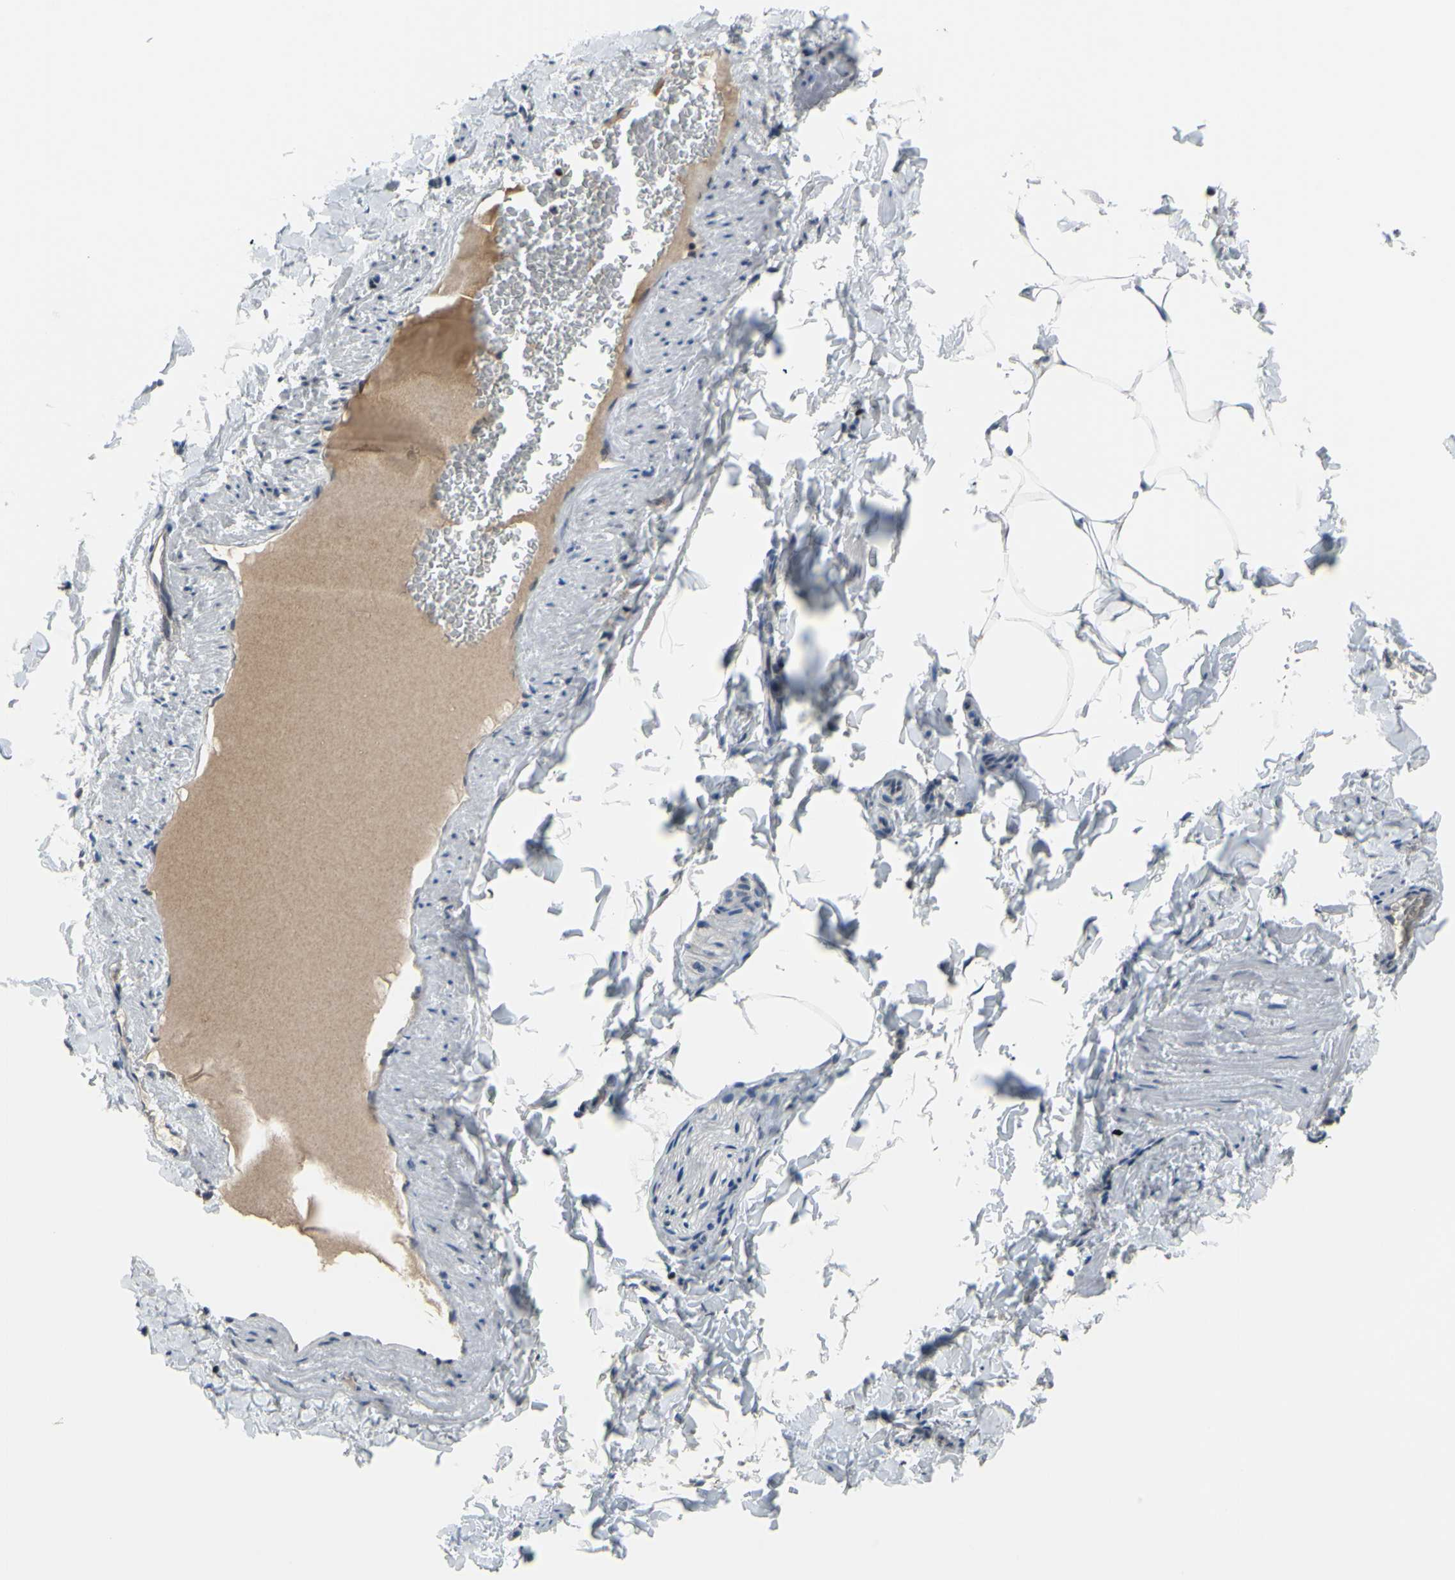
{"staining": {"intensity": "negative", "quantity": "none", "location": "none"}, "tissue": "adipose tissue", "cell_type": "Adipocytes", "image_type": "normal", "snomed": [{"axis": "morphology", "description": "Normal tissue, NOS"}, {"axis": "topography", "description": "Vascular tissue"}], "caption": "This image is of unremarkable adipose tissue stained with IHC to label a protein in brown with the nuclei are counter-stained blue. There is no positivity in adipocytes. (Stains: DAB immunohistochemistry (IHC) with hematoxylin counter stain, Microscopy: brightfield microscopy at high magnification).", "gene": "SP4", "patient": {"sex": "male", "age": 41}}